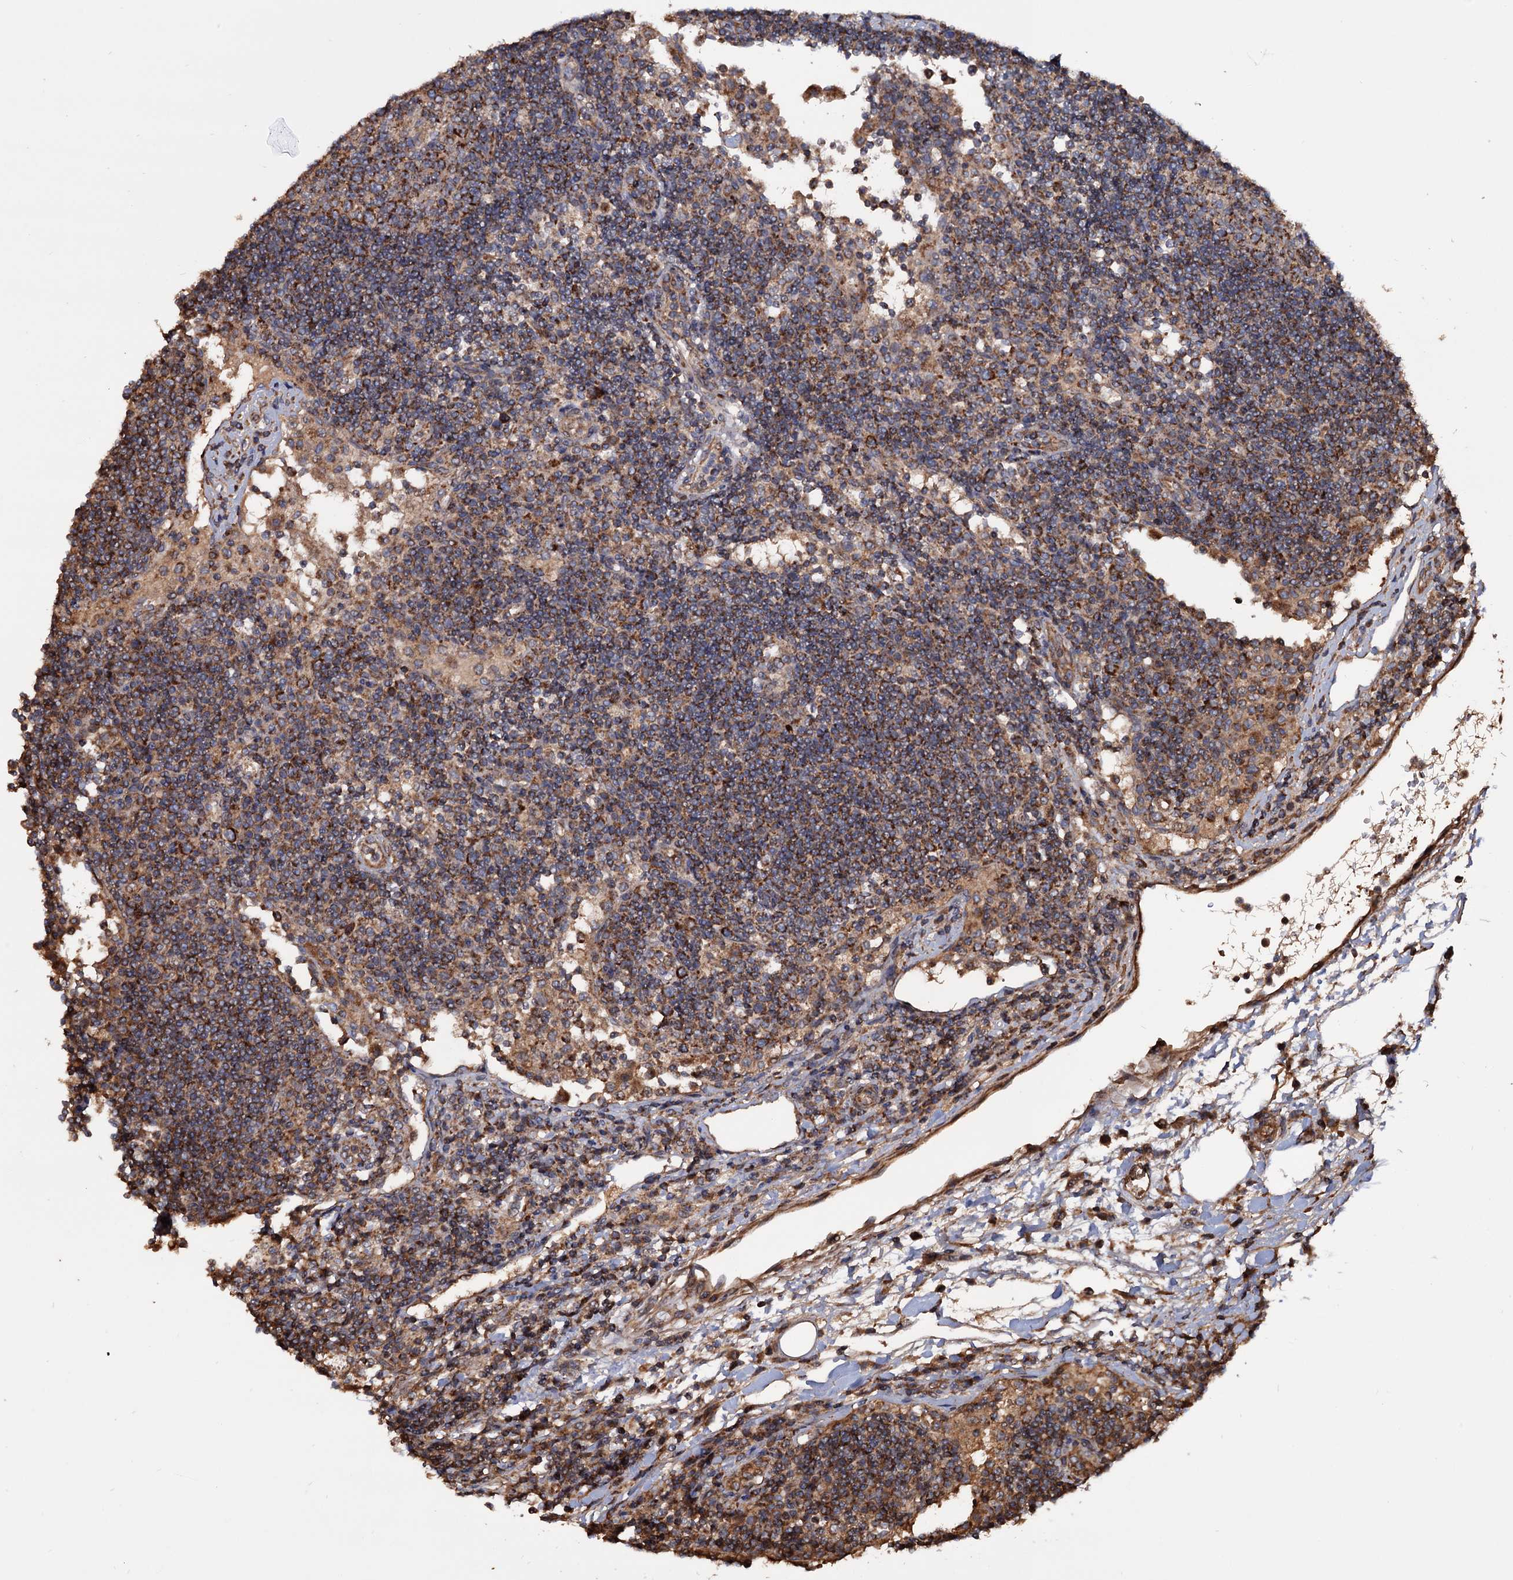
{"staining": {"intensity": "strong", "quantity": ">75%", "location": "cytoplasmic/membranous"}, "tissue": "lymph node", "cell_type": "Germinal center cells", "image_type": "normal", "snomed": [{"axis": "morphology", "description": "Normal tissue, NOS"}, {"axis": "topography", "description": "Lymph node"}], "caption": "This is a photomicrograph of immunohistochemistry (IHC) staining of benign lymph node, which shows strong positivity in the cytoplasmic/membranous of germinal center cells.", "gene": "MRPL42", "patient": {"sex": "female", "age": 53}}